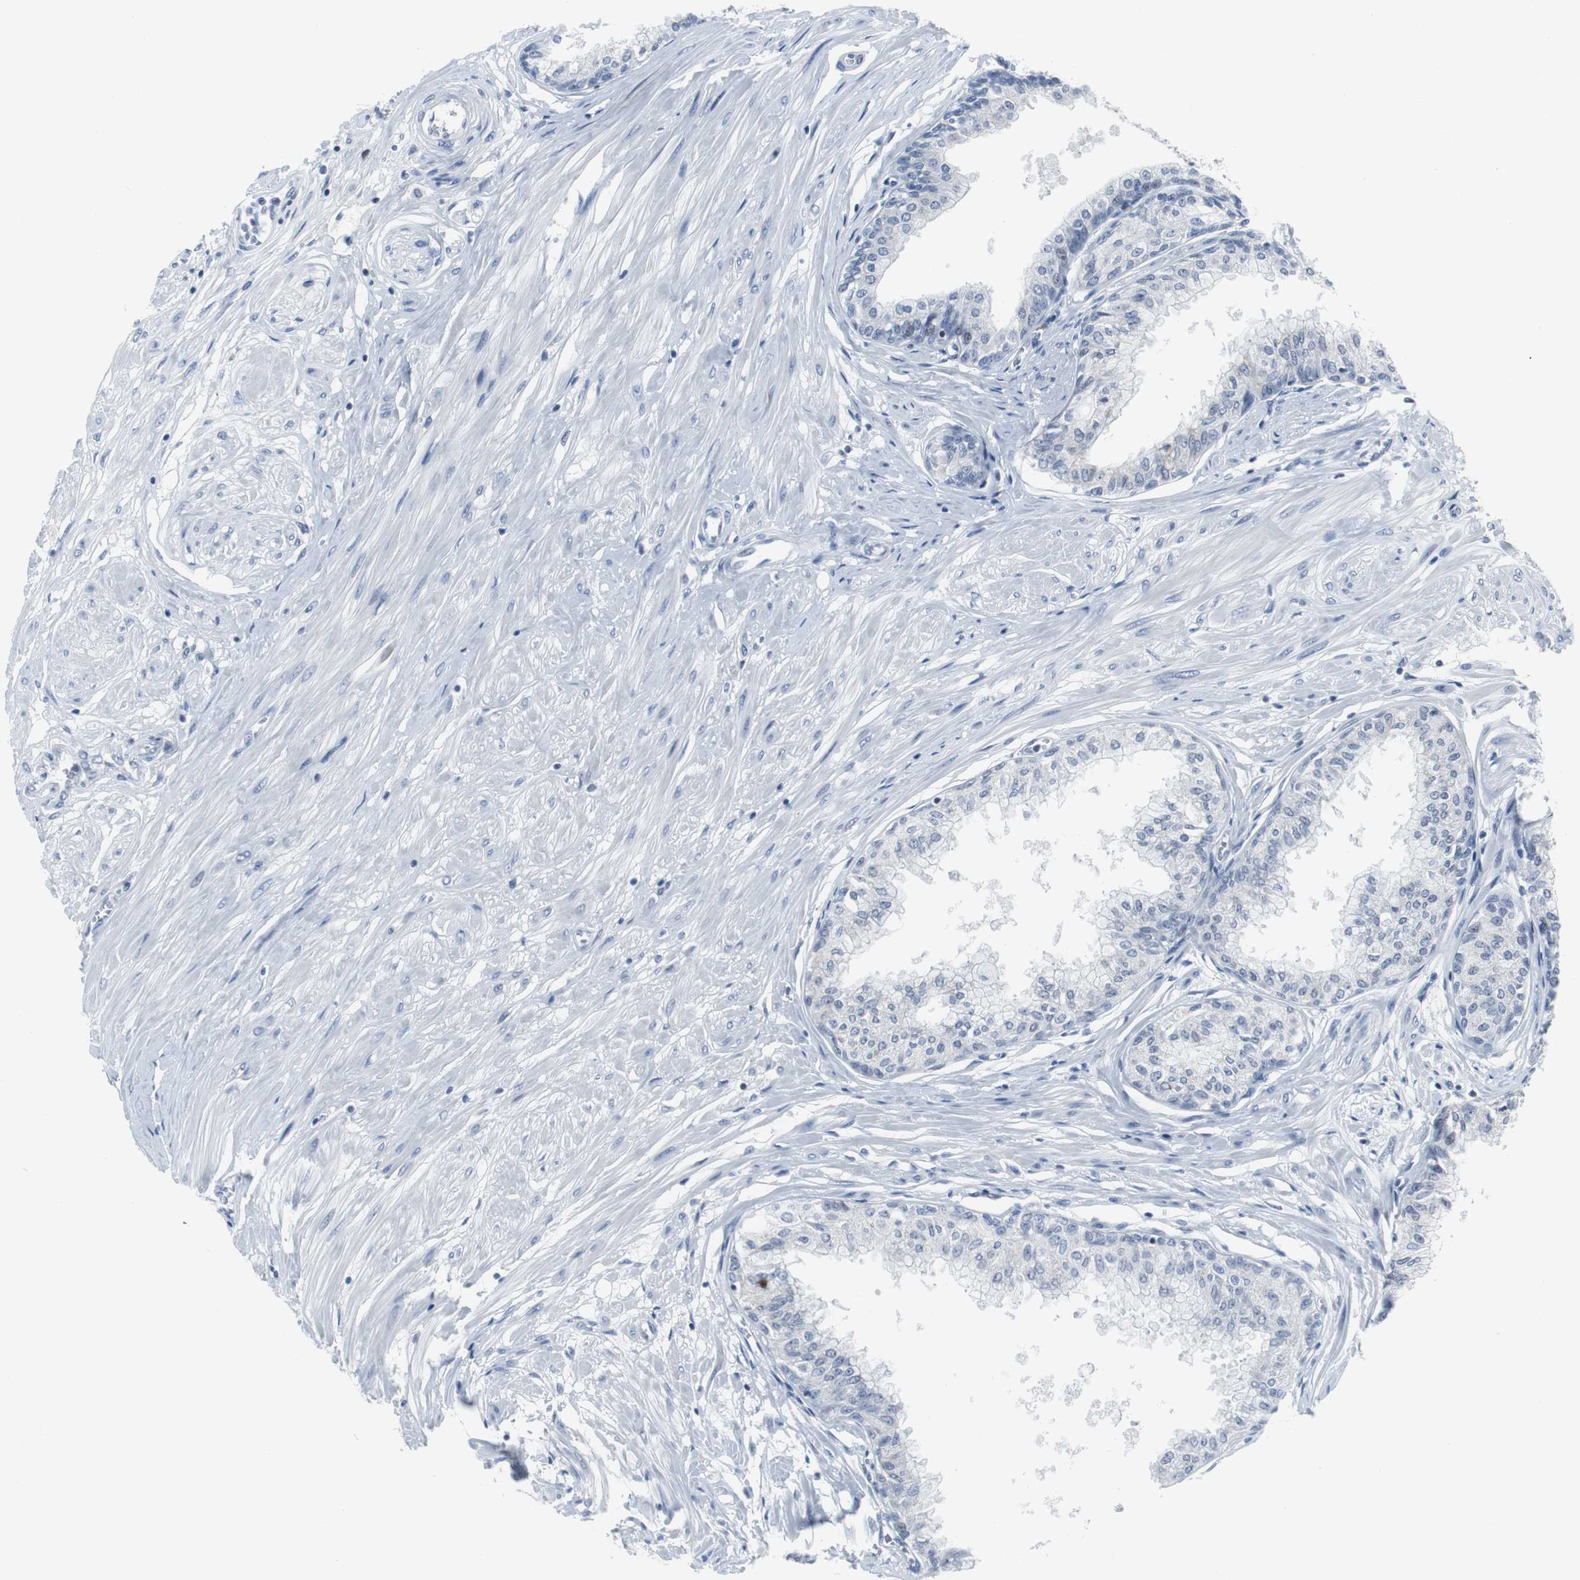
{"staining": {"intensity": "negative", "quantity": "none", "location": "none"}, "tissue": "prostate", "cell_type": "Glandular cells", "image_type": "normal", "snomed": [{"axis": "morphology", "description": "Normal tissue, NOS"}, {"axis": "topography", "description": "Prostate"}, {"axis": "topography", "description": "Seminal veicle"}], "caption": "A high-resolution histopathology image shows immunohistochemistry (IHC) staining of normal prostate, which shows no significant expression in glandular cells. (Stains: DAB IHC with hematoxylin counter stain, Microscopy: brightfield microscopy at high magnification).", "gene": "DOK1", "patient": {"sex": "male", "age": 60}}